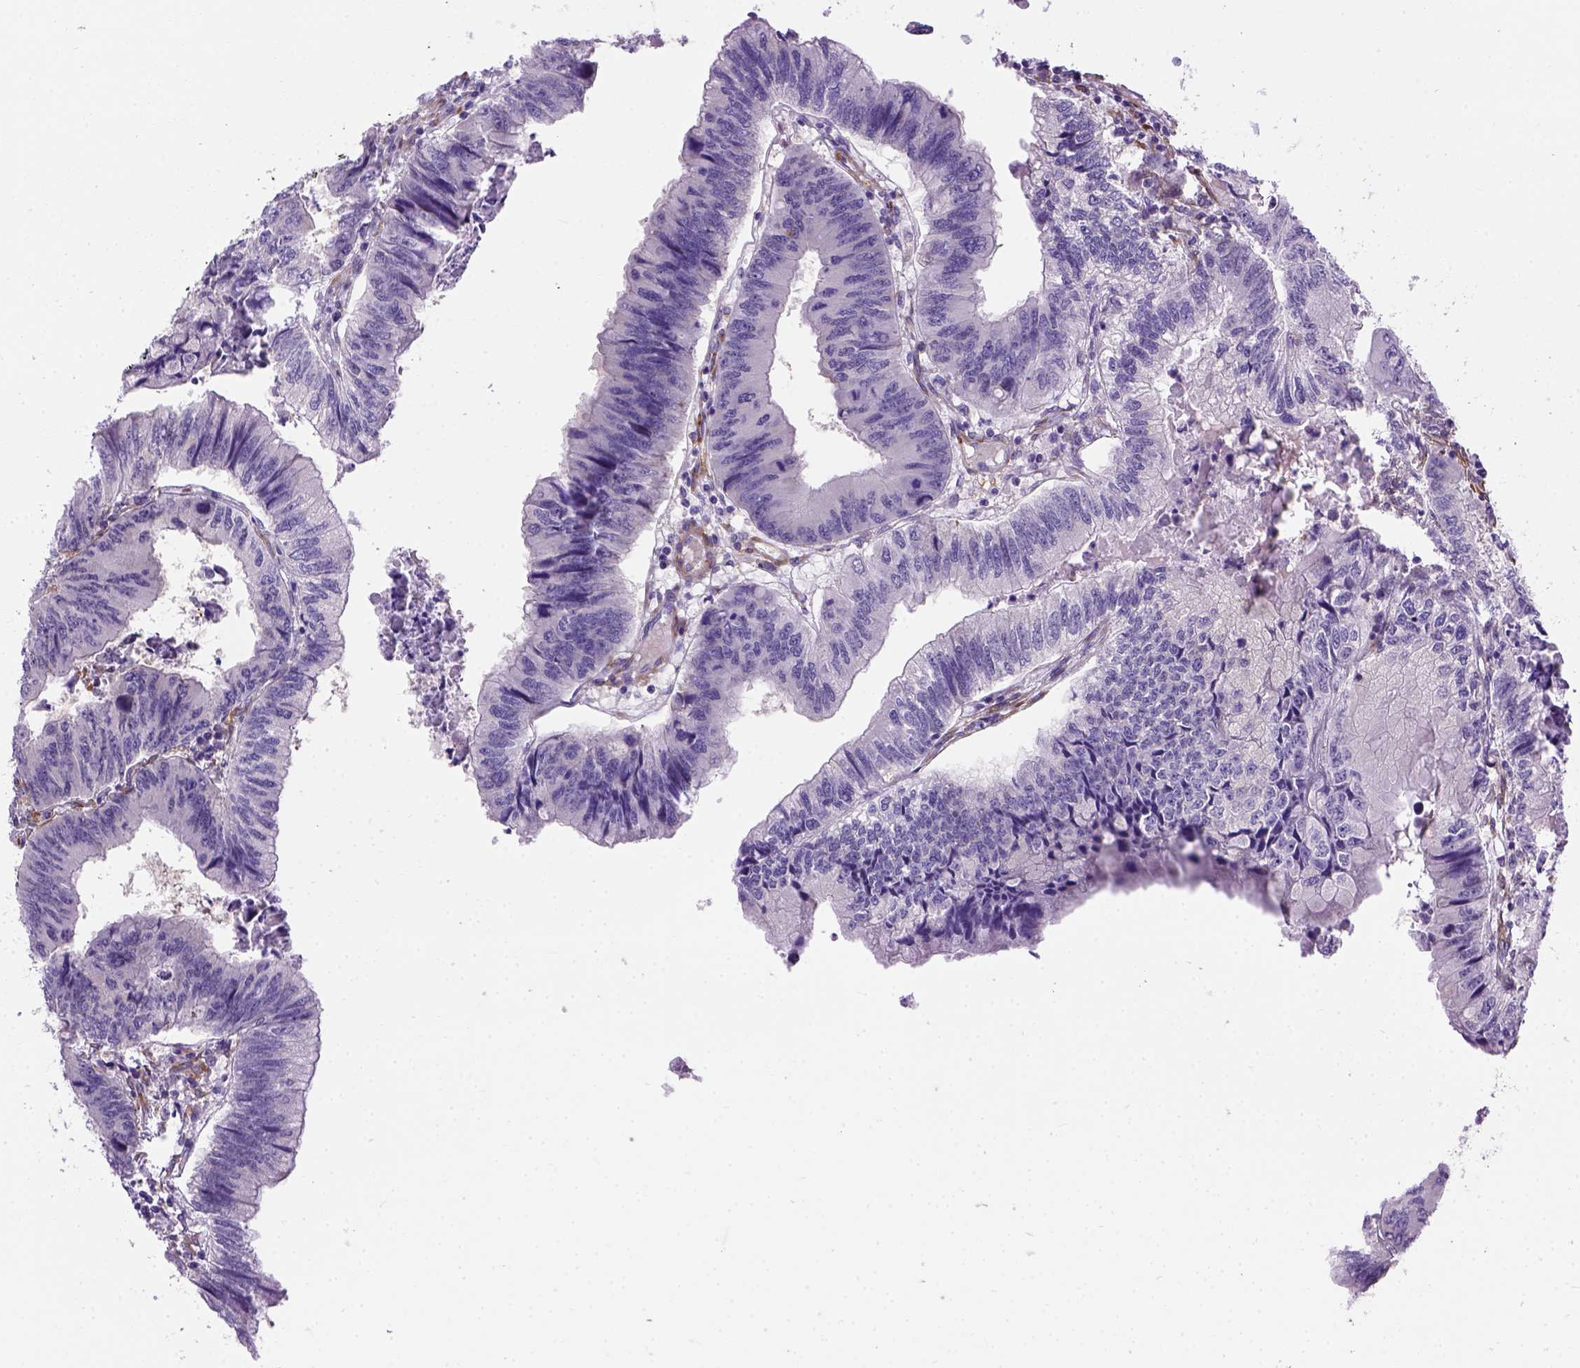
{"staining": {"intensity": "negative", "quantity": "none", "location": "none"}, "tissue": "colorectal cancer", "cell_type": "Tumor cells", "image_type": "cancer", "snomed": [{"axis": "morphology", "description": "Adenocarcinoma, NOS"}, {"axis": "topography", "description": "Colon"}], "caption": "Tumor cells are negative for brown protein staining in colorectal cancer.", "gene": "KAZN", "patient": {"sex": "male", "age": 53}}